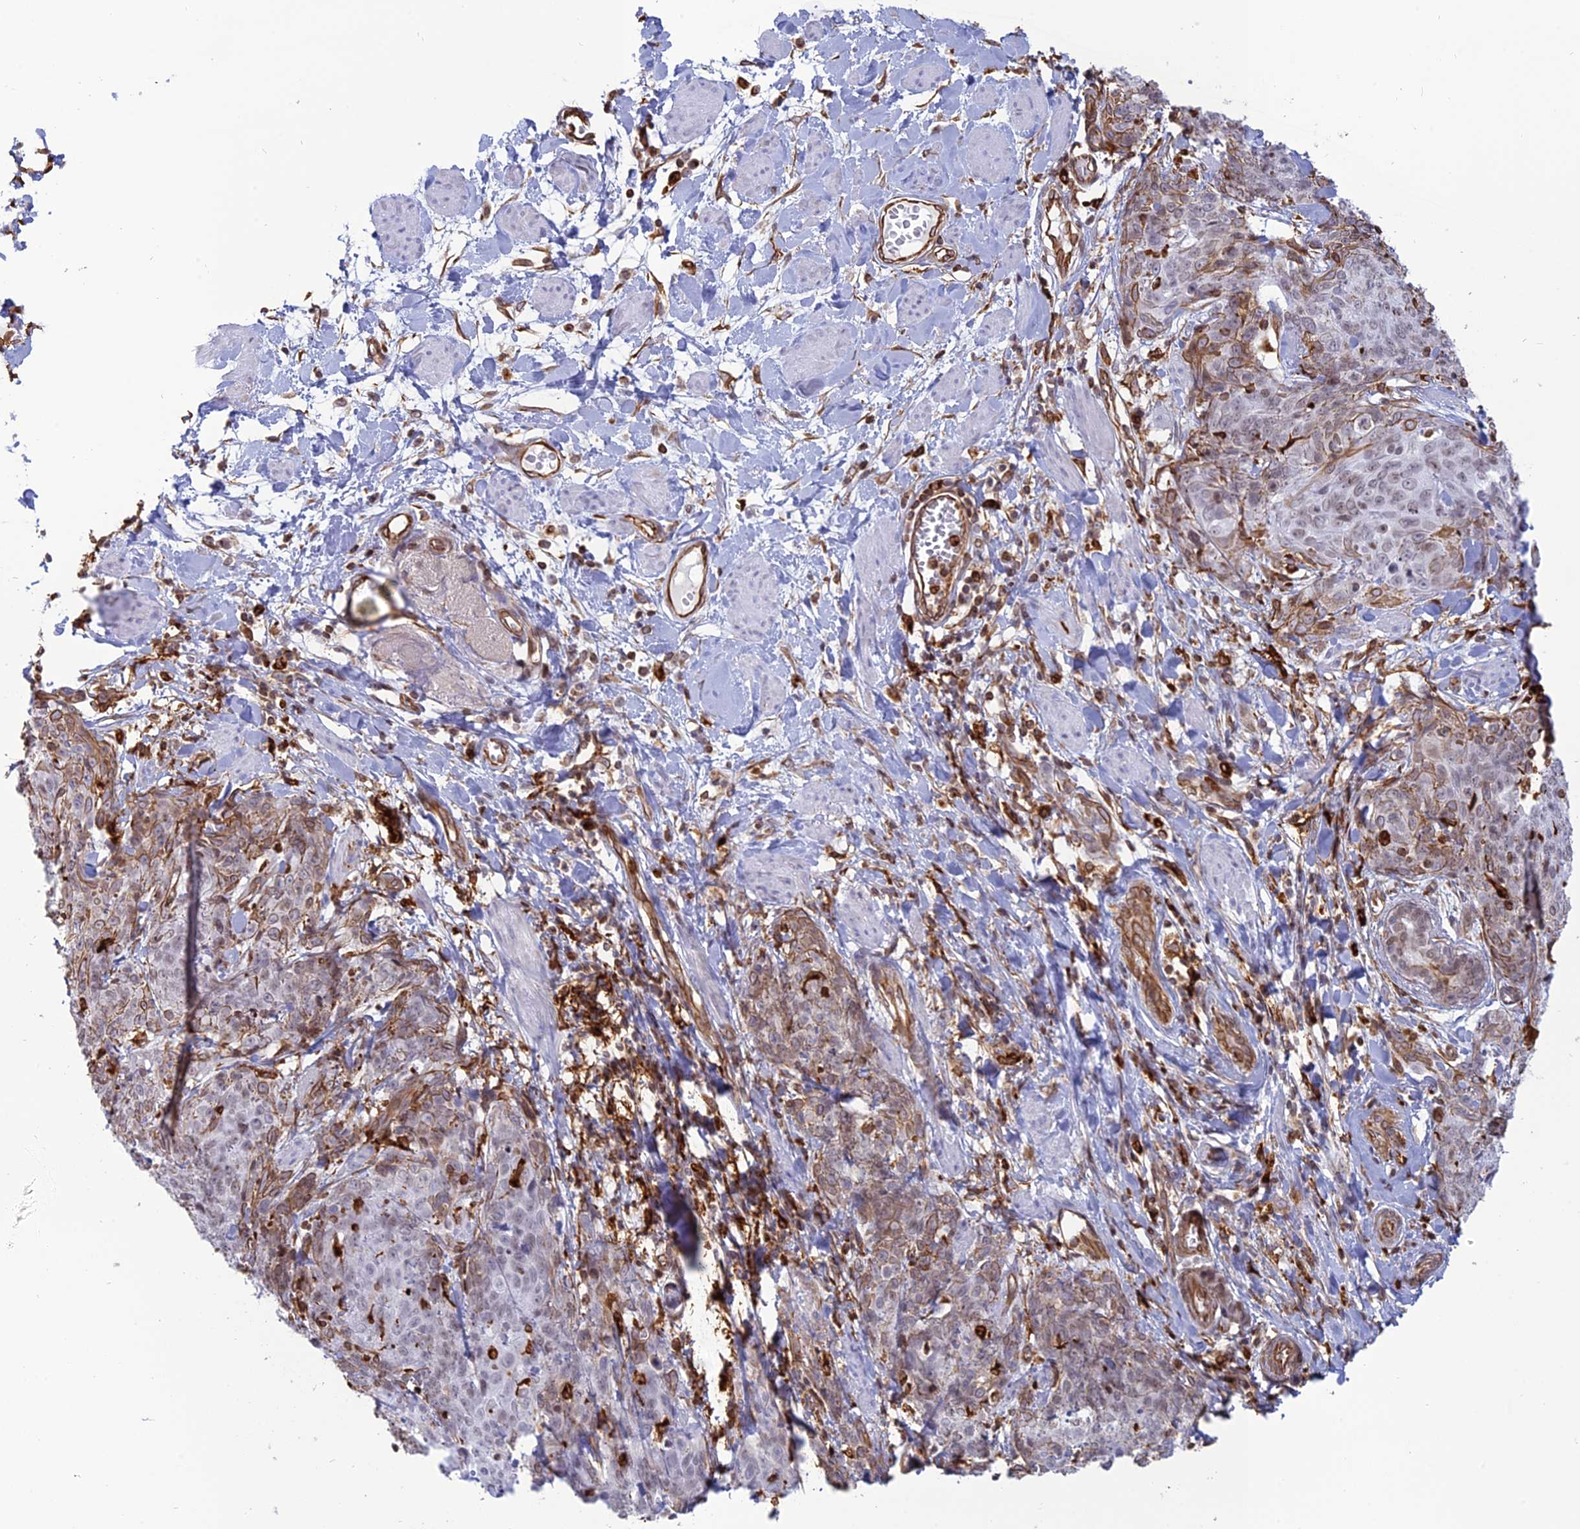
{"staining": {"intensity": "weak", "quantity": "<25%", "location": "cytoplasmic/membranous"}, "tissue": "skin cancer", "cell_type": "Tumor cells", "image_type": "cancer", "snomed": [{"axis": "morphology", "description": "Squamous cell carcinoma, NOS"}, {"axis": "topography", "description": "Skin"}, {"axis": "topography", "description": "Vulva"}], "caption": "This is a image of IHC staining of skin squamous cell carcinoma, which shows no positivity in tumor cells. (Immunohistochemistry (ihc), brightfield microscopy, high magnification).", "gene": "APOBR", "patient": {"sex": "female", "age": 85}}